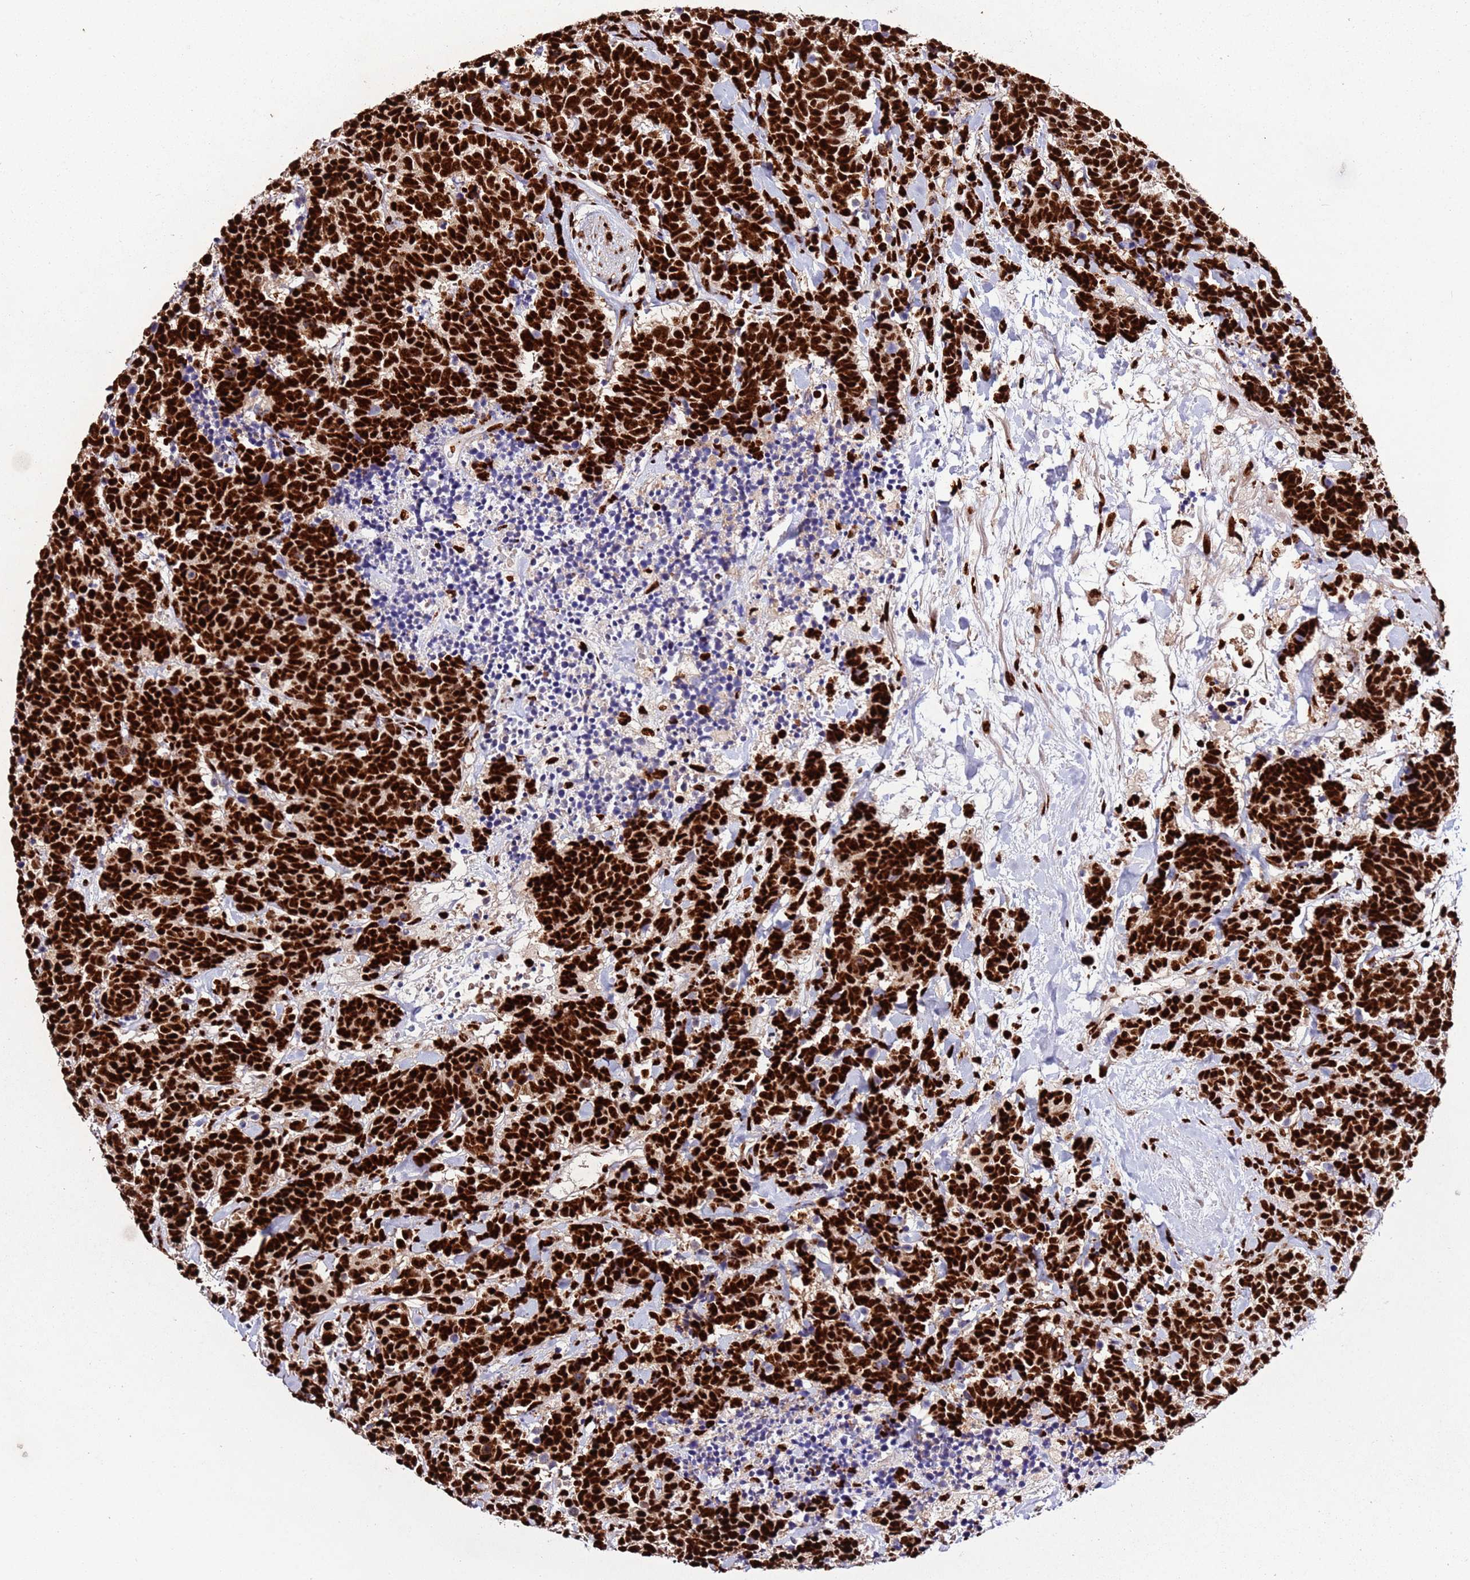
{"staining": {"intensity": "strong", "quantity": ">75%", "location": "nuclear"}, "tissue": "carcinoid", "cell_type": "Tumor cells", "image_type": "cancer", "snomed": [{"axis": "morphology", "description": "Carcinoma, NOS"}, {"axis": "morphology", "description": "Carcinoid, malignant, NOS"}, {"axis": "topography", "description": "Prostate"}], "caption": "A micrograph showing strong nuclear positivity in approximately >75% of tumor cells in carcinoma, as visualized by brown immunohistochemical staining.", "gene": "C6orf226", "patient": {"sex": "male", "age": 57}}